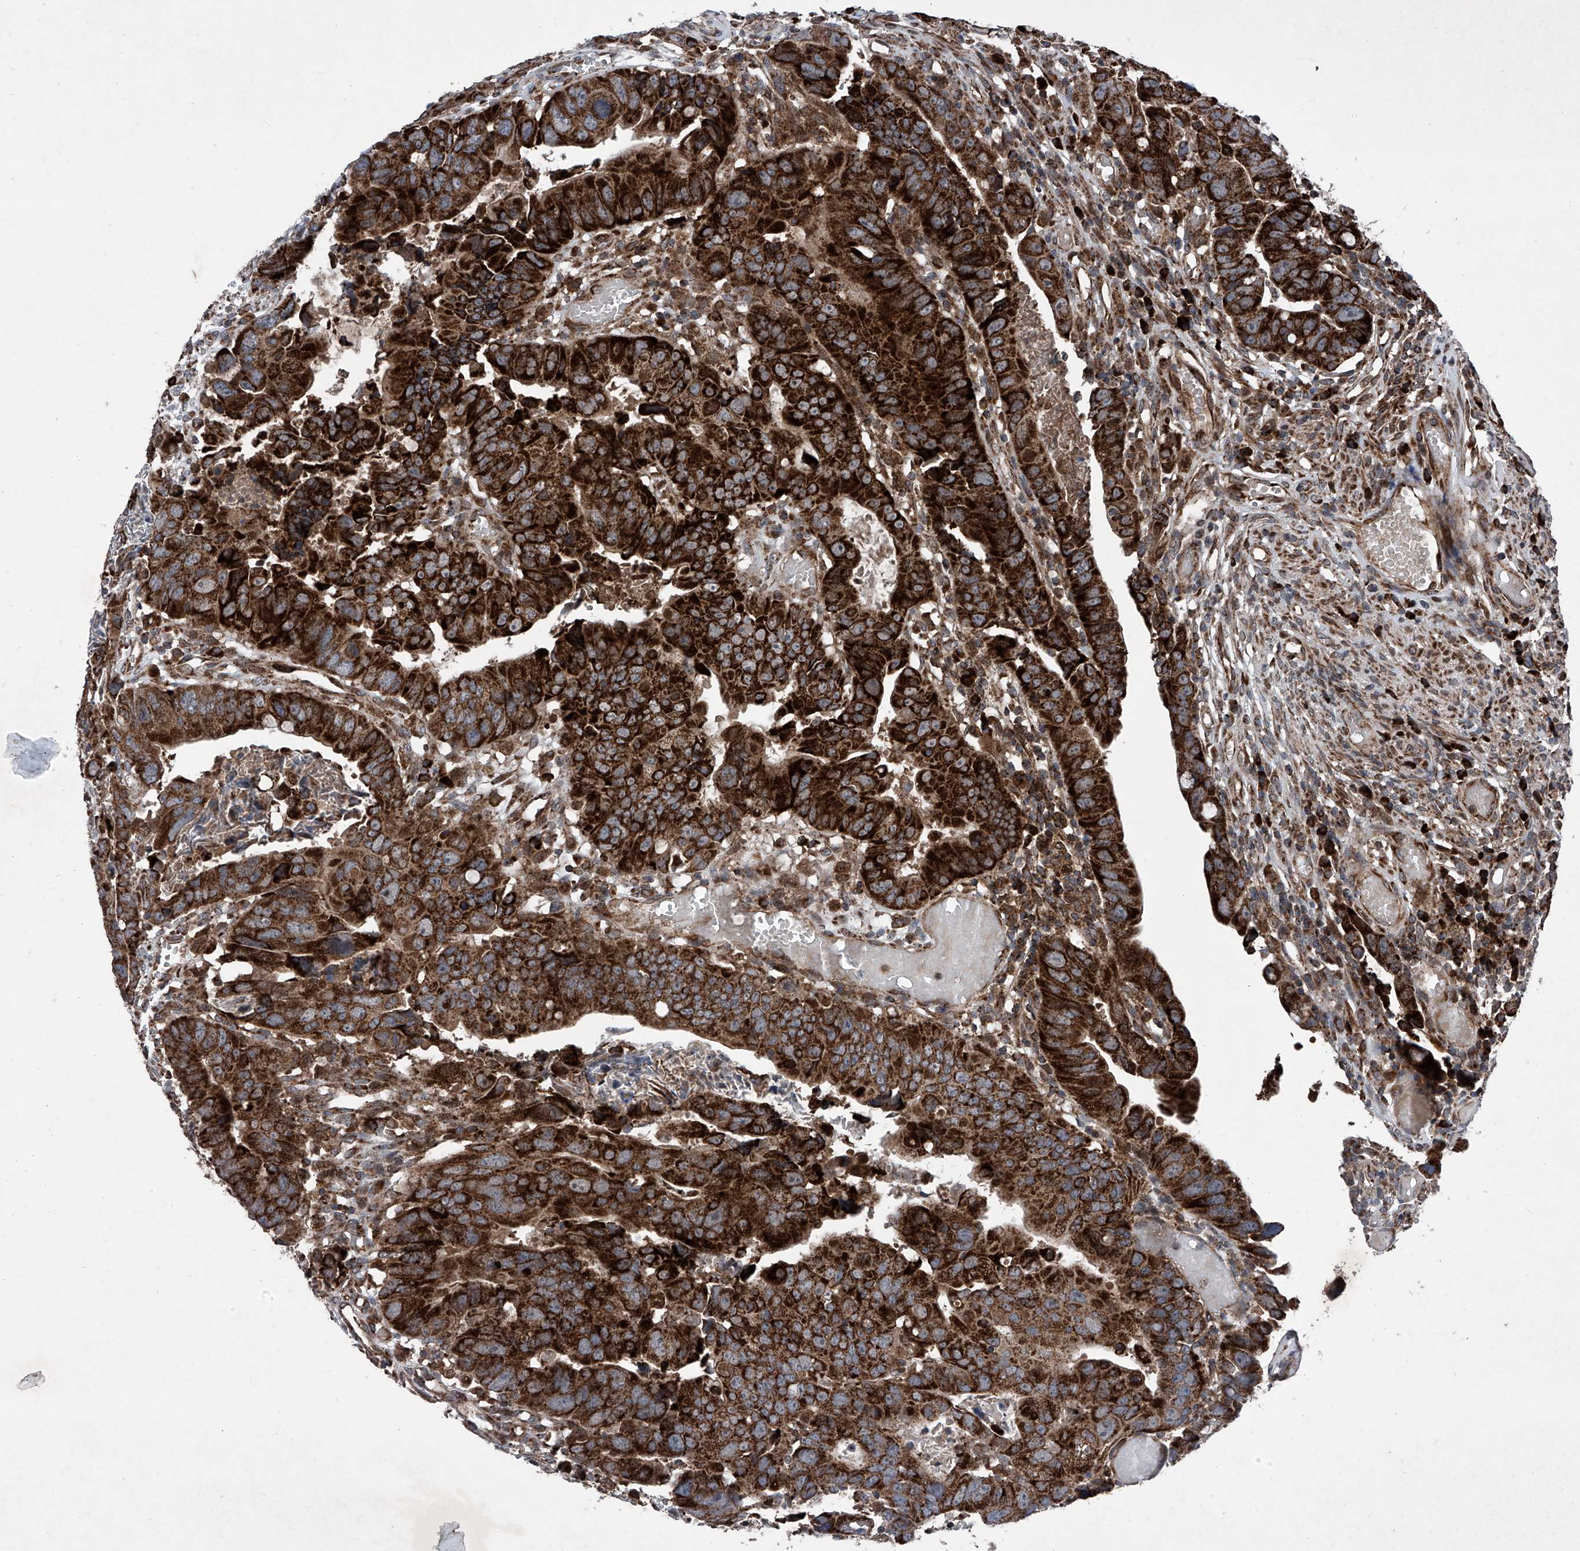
{"staining": {"intensity": "strong", "quantity": ">75%", "location": "cytoplasmic/membranous"}, "tissue": "colorectal cancer", "cell_type": "Tumor cells", "image_type": "cancer", "snomed": [{"axis": "morphology", "description": "Adenocarcinoma, NOS"}, {"axis": "topography", "description": "Rectum"}], "caption": "Immunohistochemical staining of colorectal cancer (adenocarcinoma) displays high levels of strong cytoplasmic/membranous staining in about >75% of tumor cells.", "gene": "DAD1", "patient": {"sex": "female", "age": 65}}